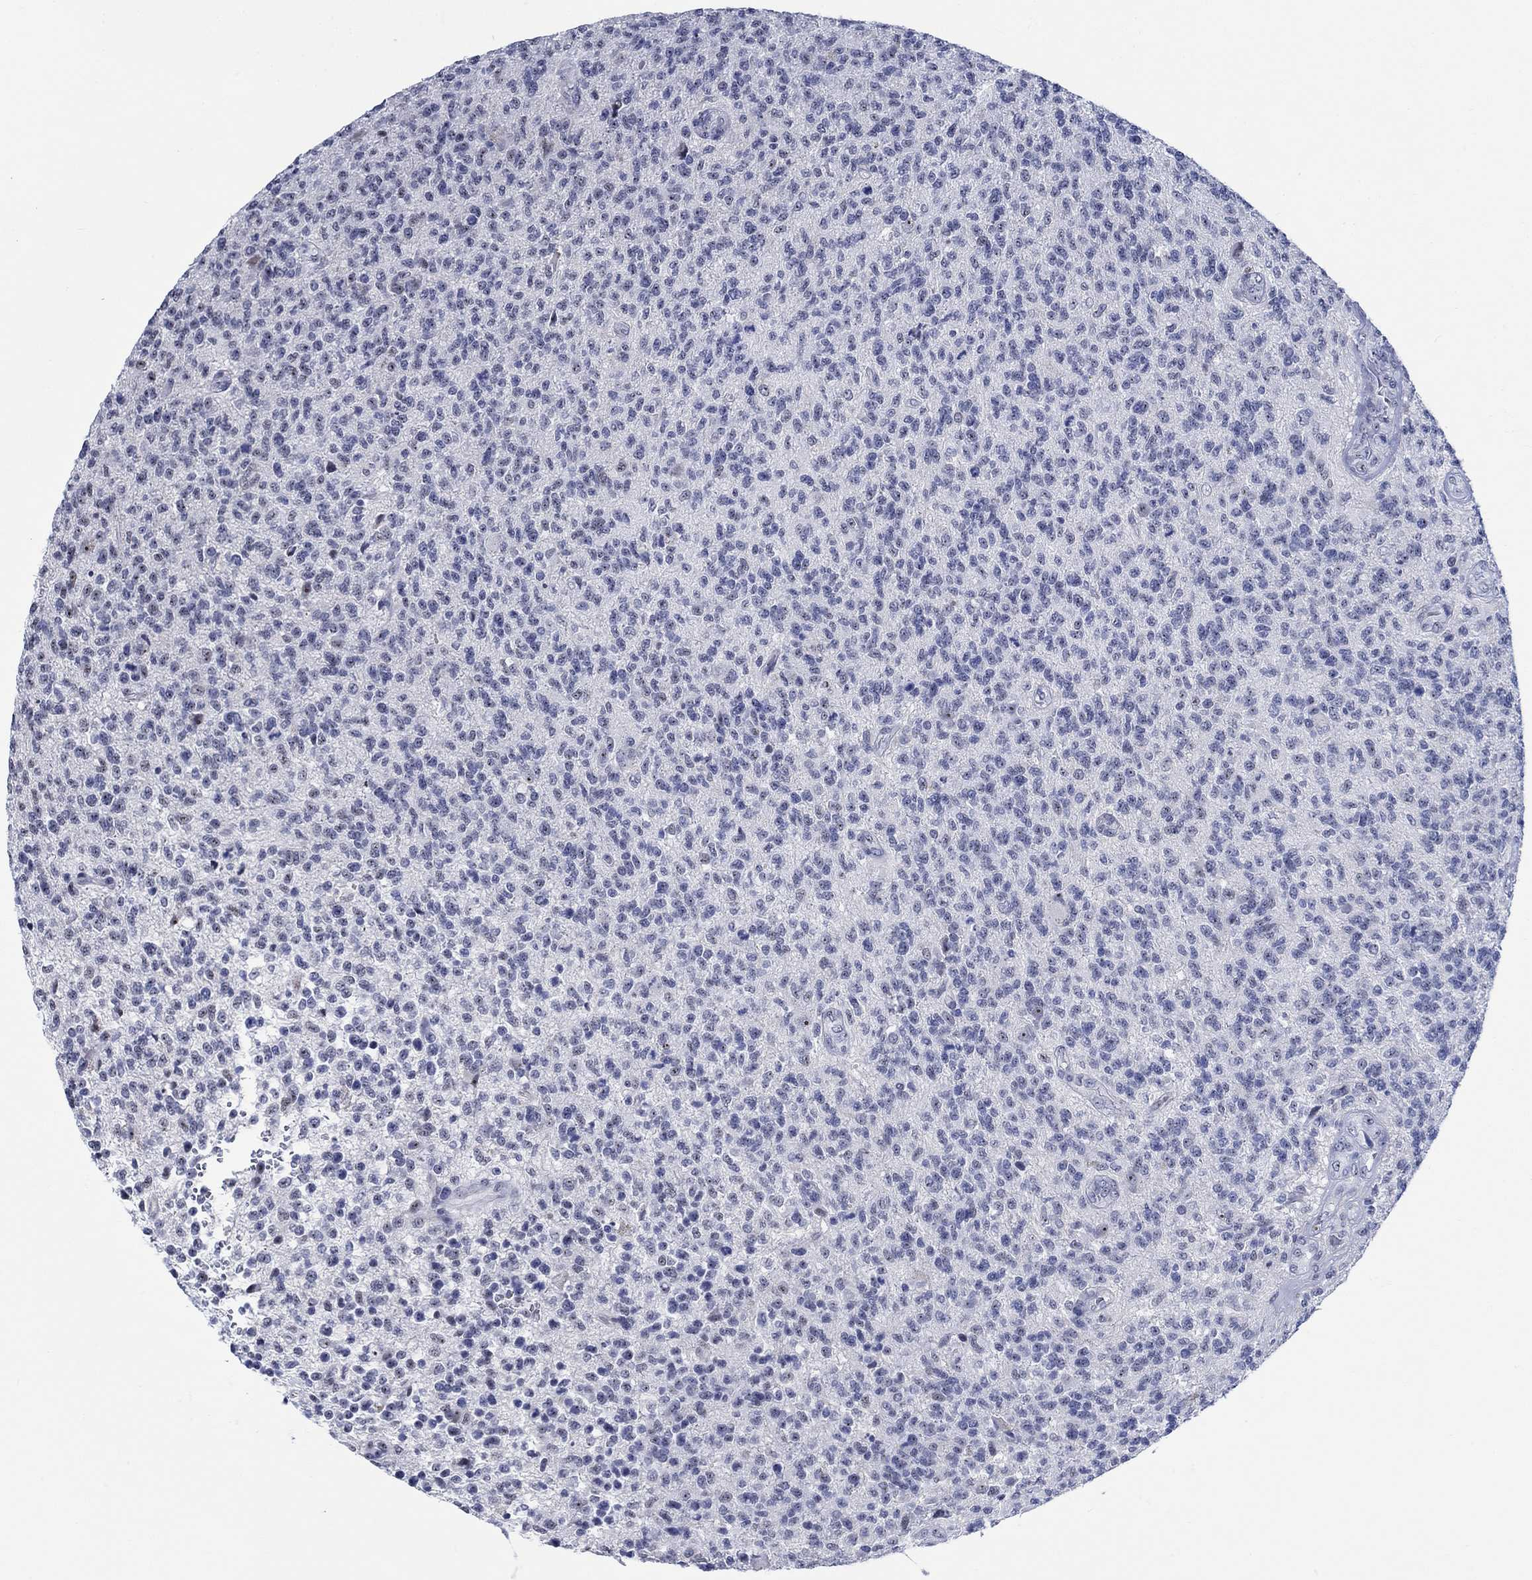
{"staining": {"intensity": "strong", "quantity": "<25%", "location": "nuclear"}, "tissue": "glioma", "cell_type": "Tumor cells", "image_type": "cancer", "snomed": [{"axis": "morphology", "description": "Glioma, malignant, High grade"}, {"axis": "topography", "description": "Brain"}], "caption": "Immunohistochemistry (IHC) of high-grade glioma (malignant) exhibits medium levels of strong nuclear expression in approximately <25% of tumor cells. Nuclei are stained in blue.", "gene": "ZNF446", "patient": {"sex": "male", "age": 56}}